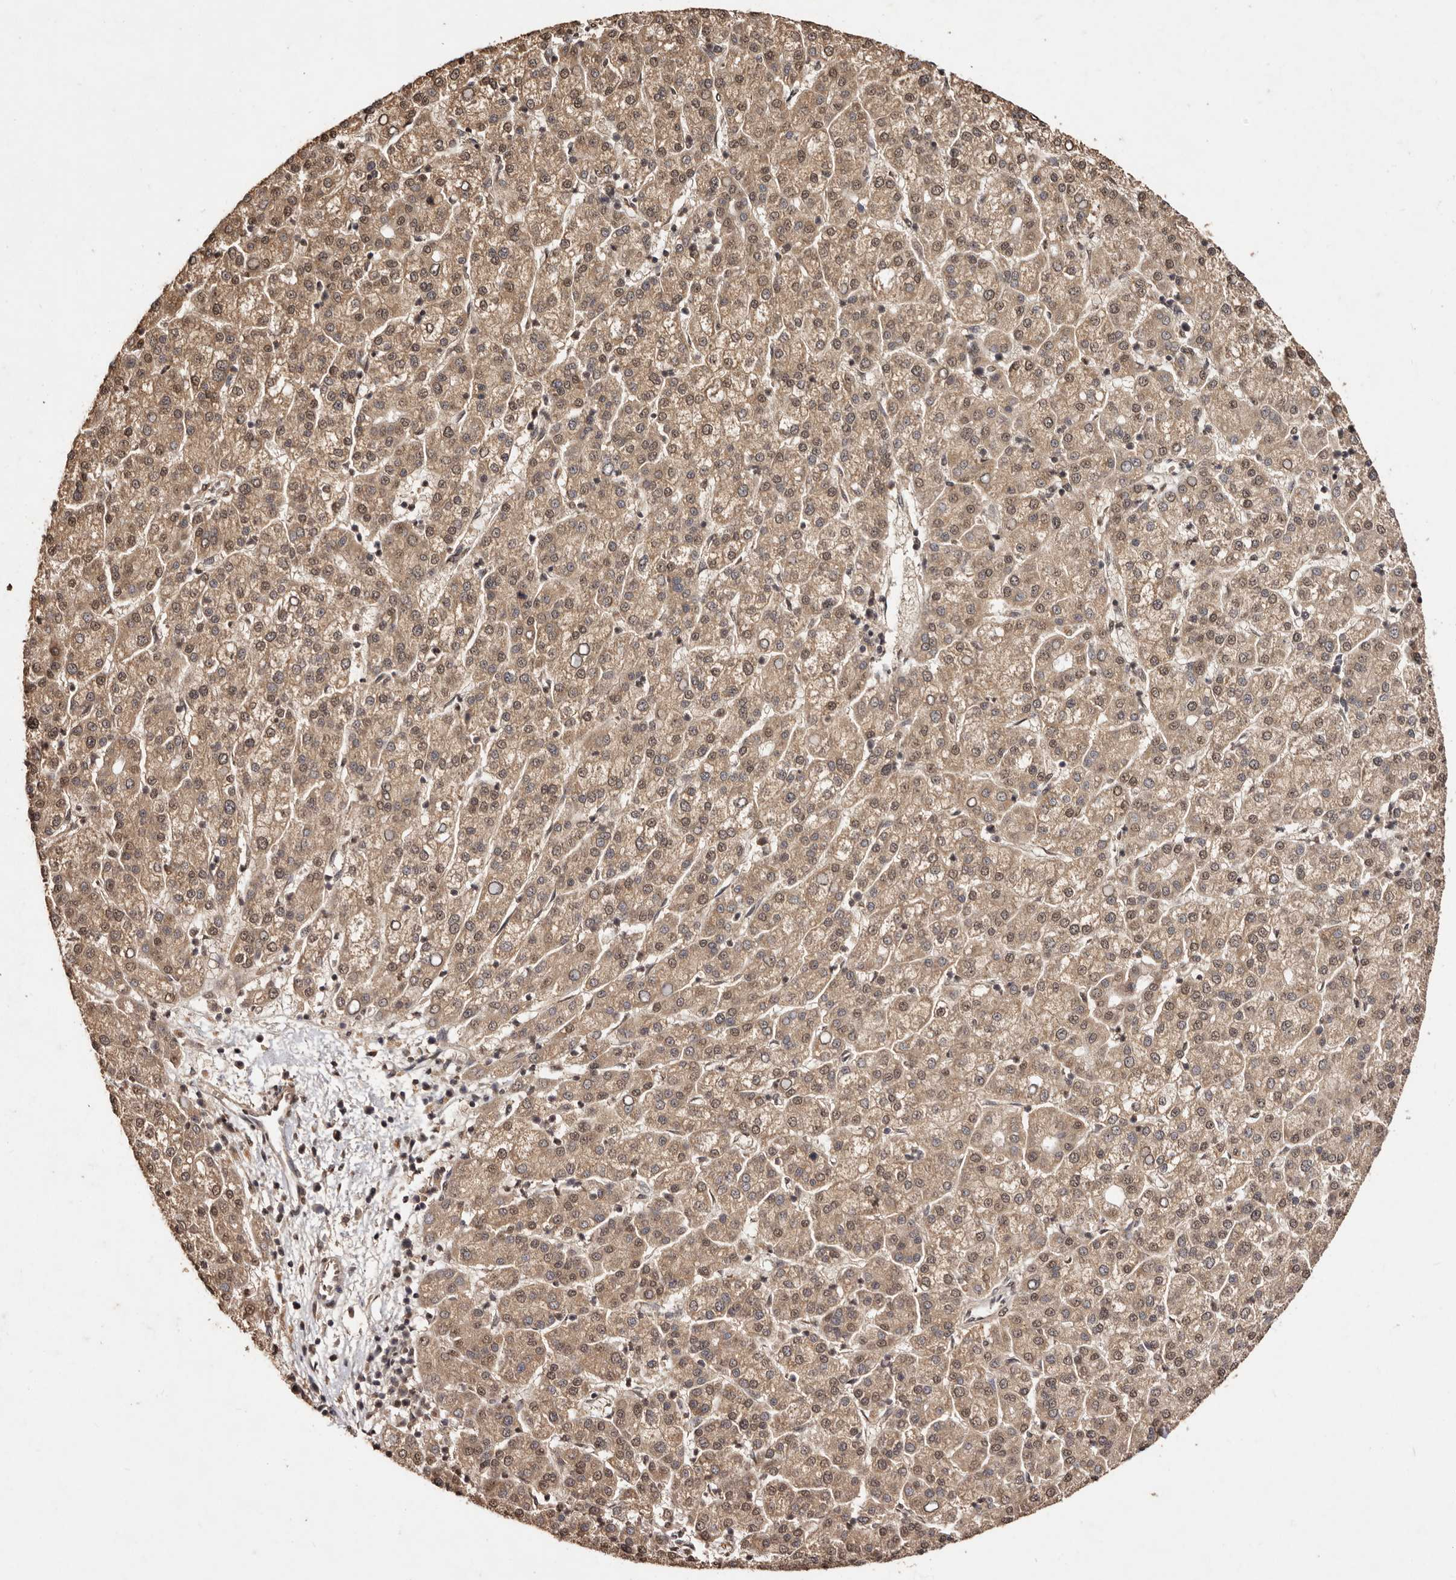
{"staining": {"intensity": "moderate", "quantity": ">75%", "location": "cytoplasmic/membranous,nuclear"}, "tissue": "liver cancer", "cell_type": "Tumor cells", "image_type": "cancer", "snomed": [{"axis": "morphology", "description": "Carcinoma, Hepatocellular, NOS"}, {"axis": "topography", "description": "Liver"}], "caption": "Immunohistochemistry staining of liver cancer (hepatocellular carcinoma), which shows medium levels of moderate cytoplasmic/membranous and nuclear staining in approximately >75% of tumor cells indicating moderate cytoplasmic/membranous and nuclear protein staining. The staining was performed using DAB (3,3'-diaminobenzidine) (brown) for protein detection and nuclei were counterstained in hematoxylin (blue).", "gene": "NOTCH1", "patient": {"sex": "female", "age": 58}}